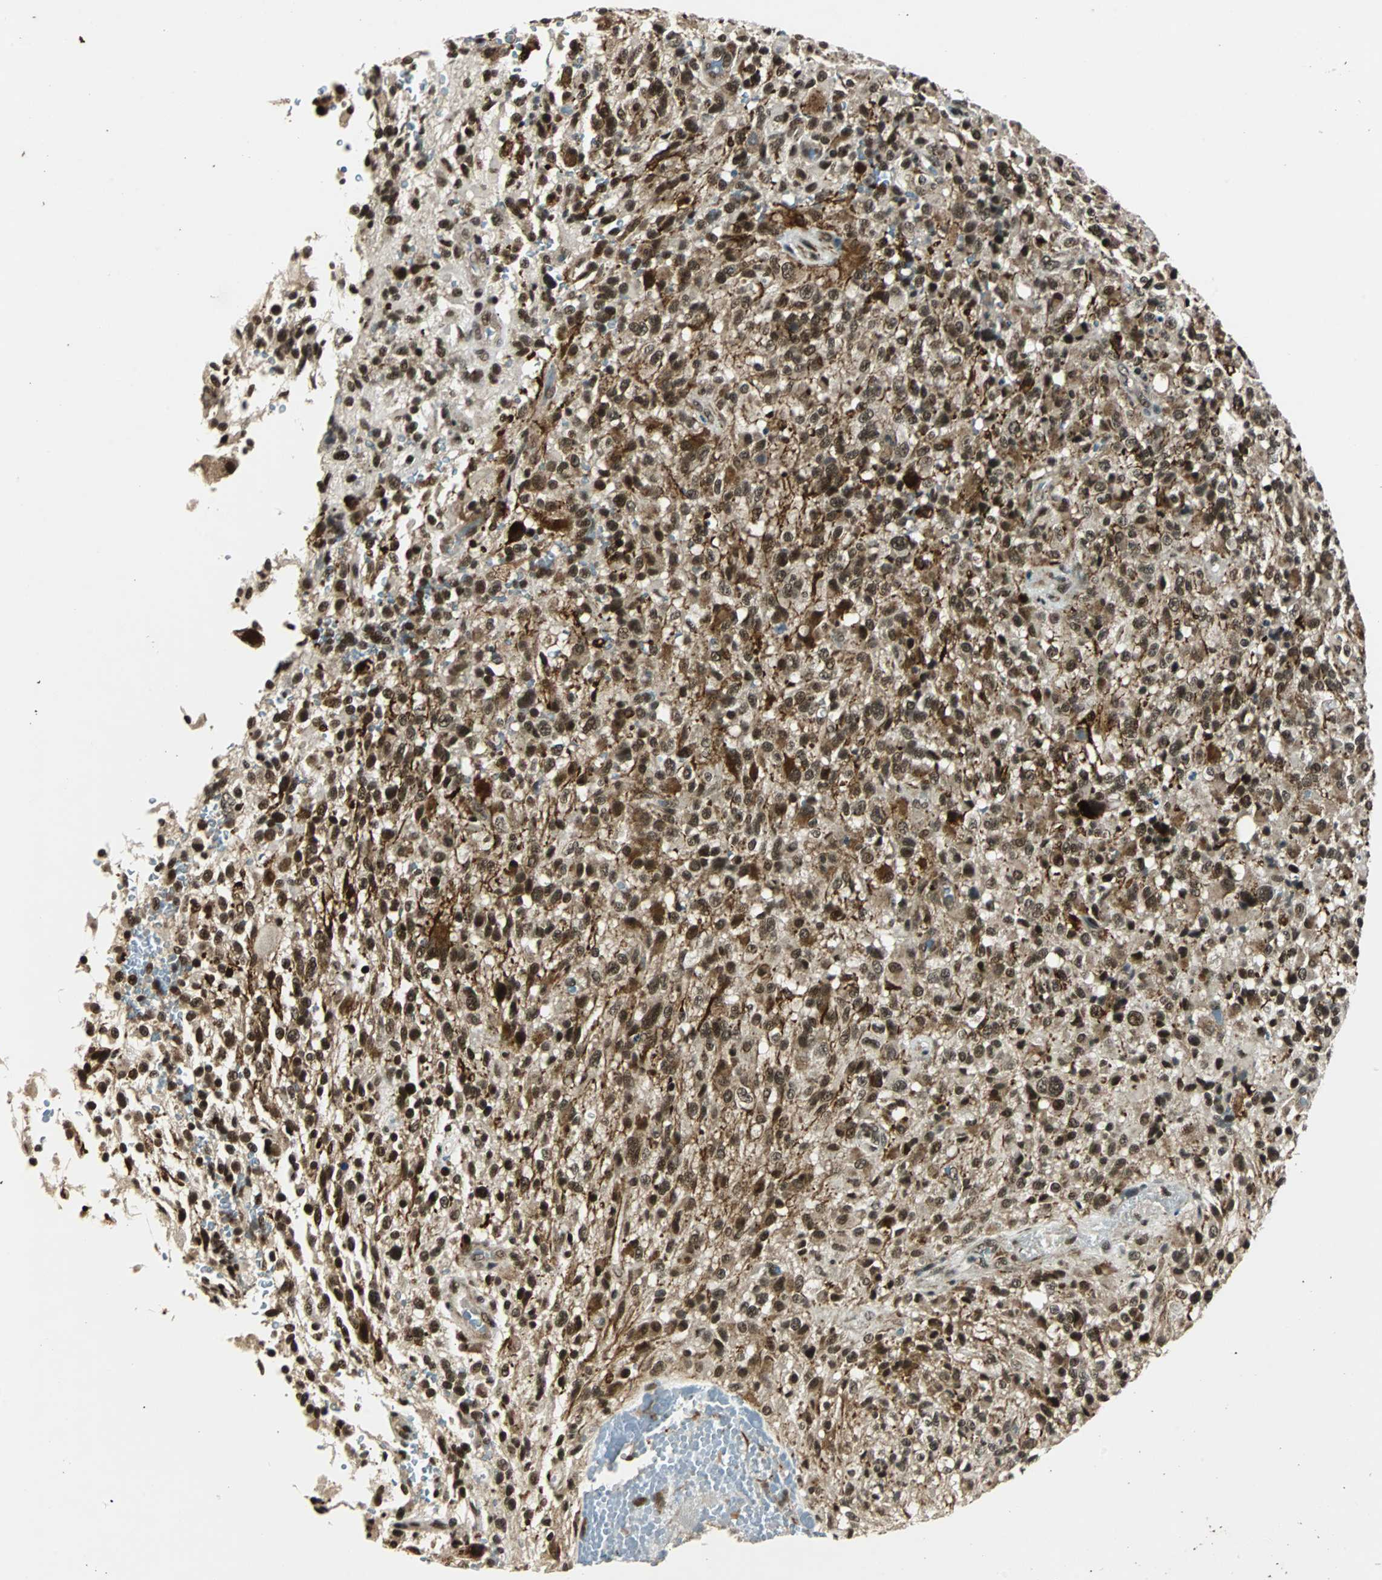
{"staining": {"intensity": "strong", "quantity": ">75%", "location": "nuclear"}, "tissue": "glioma", "cell_type": "Tumor cells", "image_type": "cancer", "snomed": [{"axis": "morphology", "description": "Glioma, malignant, High grade"}, {"axis": "topography", "description": "Brain"}], "caption": "Glioma tissue demonstrates strong nuclear positivity in approximately >75% of tumor cells, visualized by immunohistochemistry. (DAB IHC, brown staining for protein, blue staining for nuclei).", "gene": "TAF5", "patient": {"sex": "male", "age": 71}}